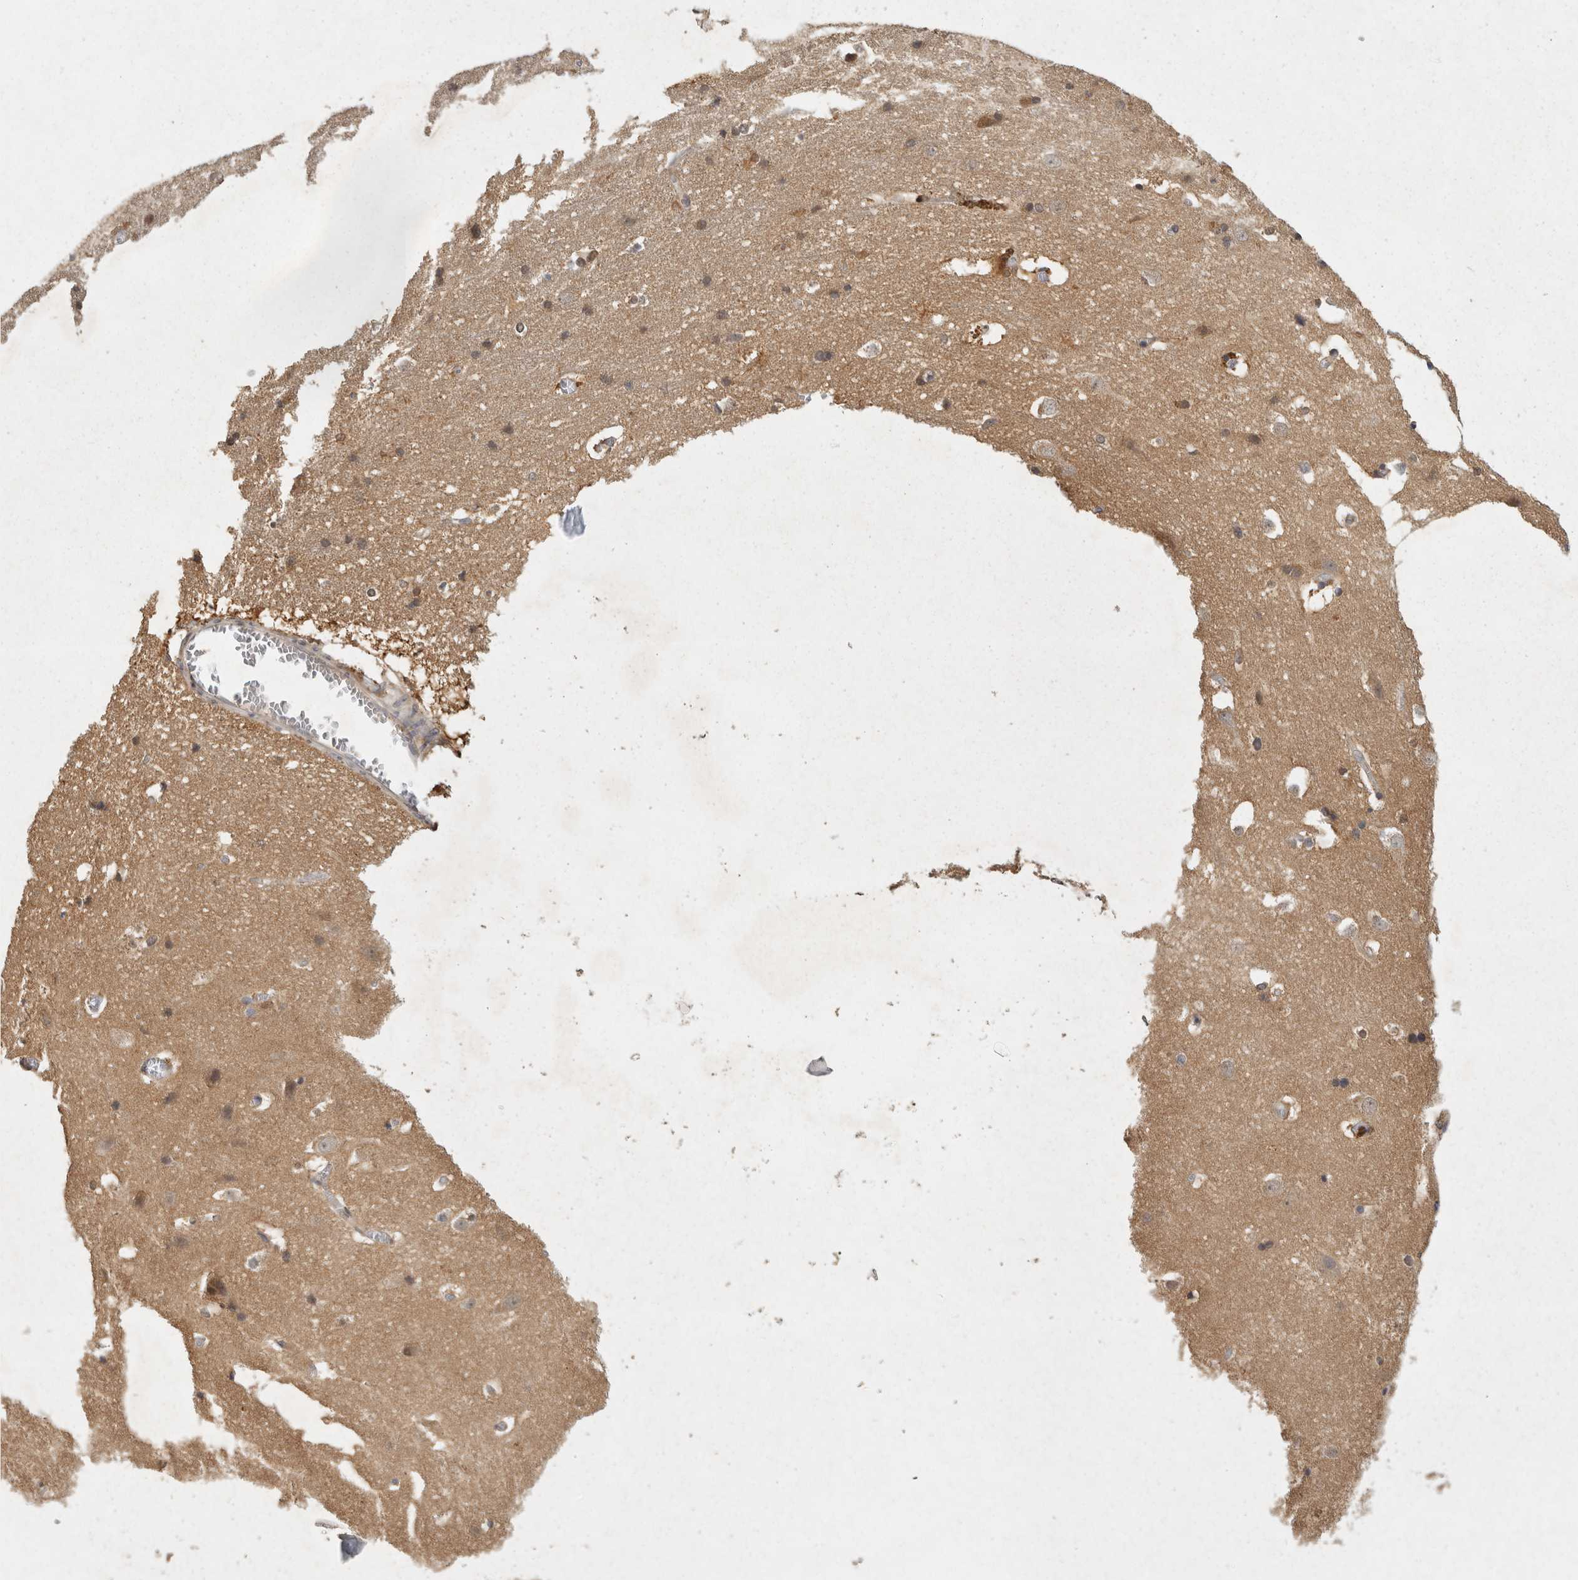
{"staining": {"intensity": "negative", "quantity": "none", "location": "none"}, "tissue": "cerebral cortex", "cell_type": "Endothelial cells", "image_type": "normal", "snomed": [{"axis": "morphology", "description": "Normal tissue, NOS"}, {"axis": "morphology", "description": "Developmental malformation"}, {"axis": "topography", "description": "Cerebral cortex"}], "caption": "Micrograph shows no protein staining in endothelial cells of unremarkable cerebral cortex. (Stains: DAB (3,3'-diaminobenzidine) immunohistochemistry with hematoxylin counter stain, Microscopy: brightfield microscopy at high magnification).", "gene": "ACAT2", "patient": {"sex": "female", "age": 30}}